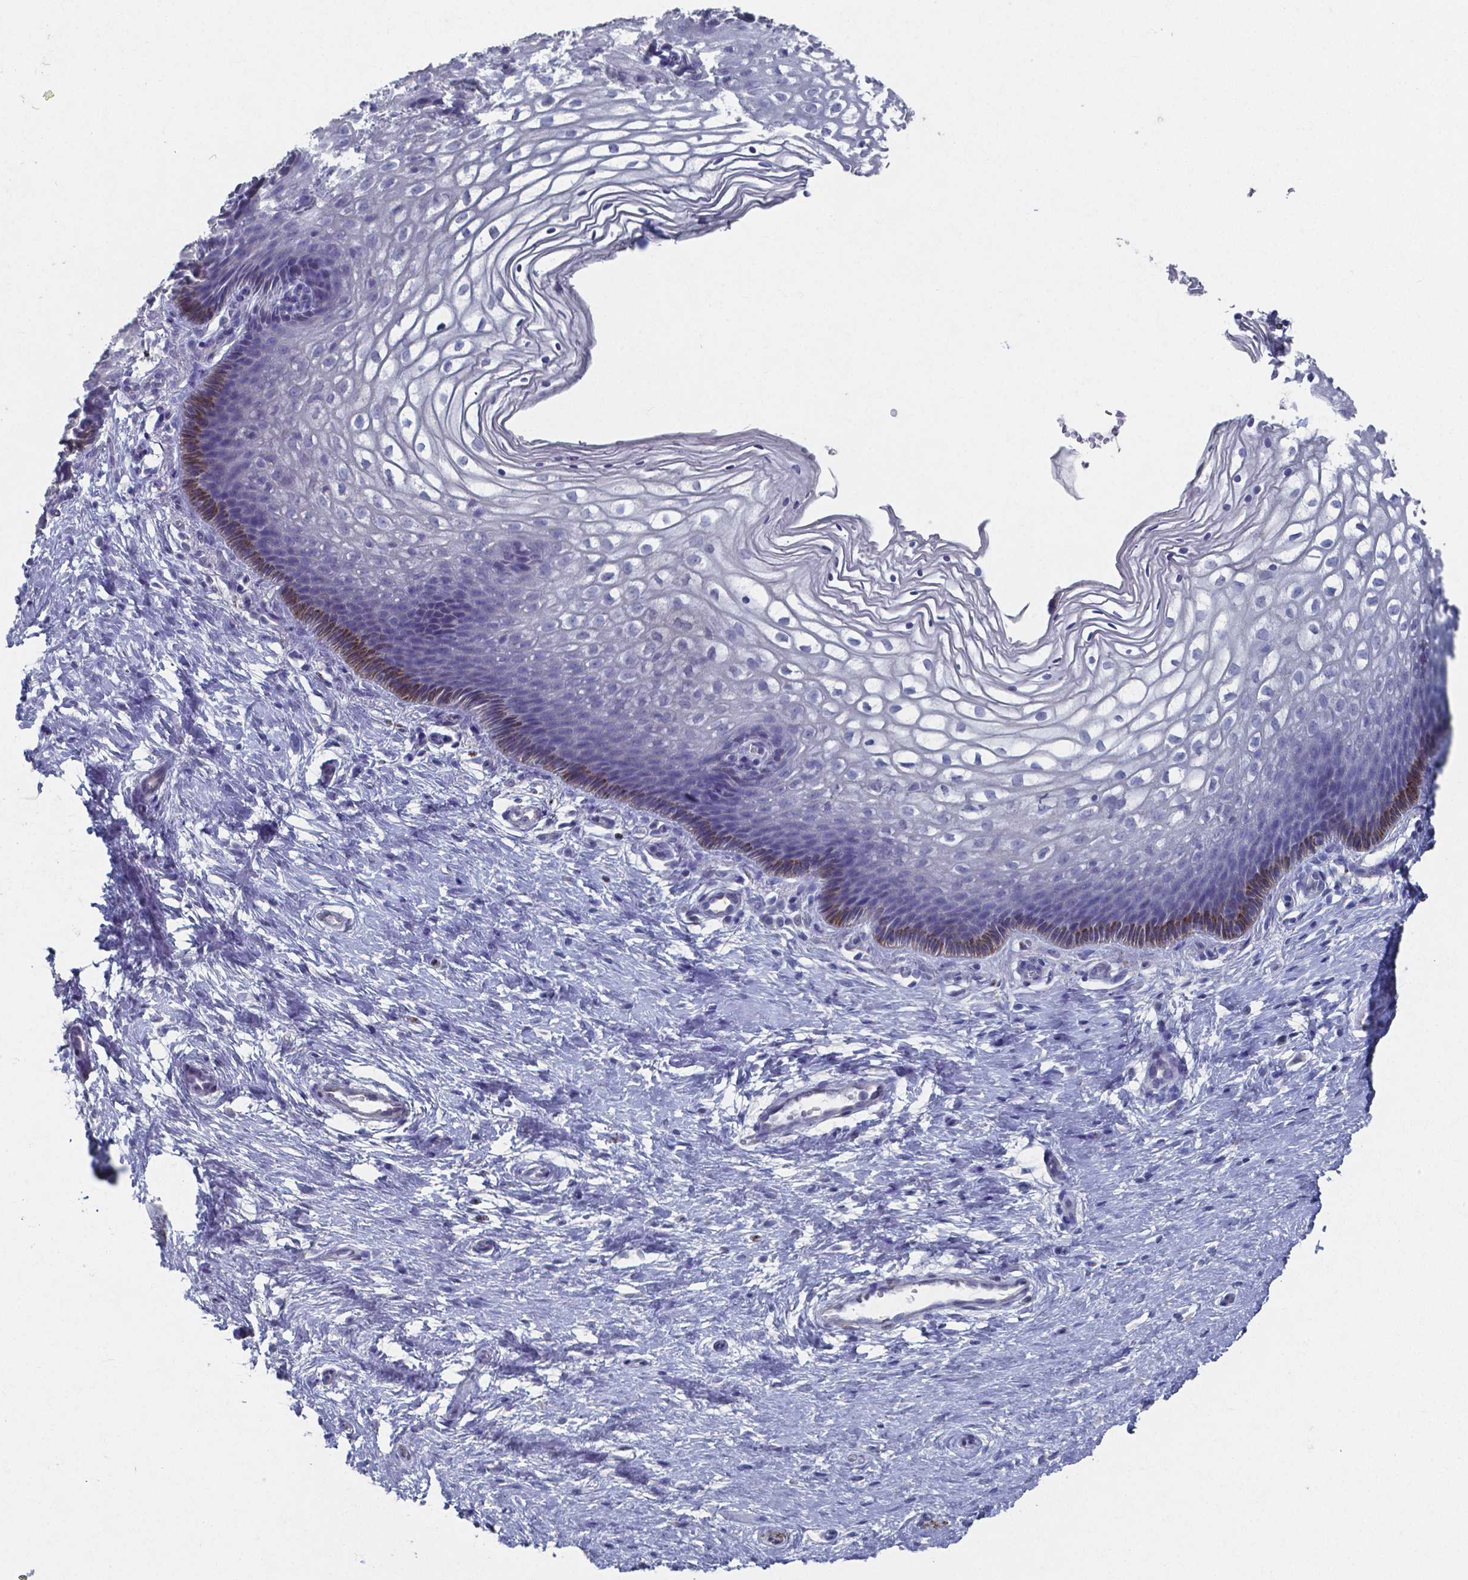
{"staining": {"intensity": "negative", "quantity": "none", "location": "none"}, "tissue": "cervix", "cell_type": "Glandular cells", "image_type": "normal", "snomed": [{"axis": "morphology", "description": "Normal tissue, NOS"}, {"axis": "topography", "description": "Cervix"}], "caption": "A high-resolution micrograph shows immunohistochemistry (IHC) staining of unremarkable cervix, which exhibits no significant staining in glandular cells.", "gene": "PLA2R1", "patient": {"sex": "female", "age": 34}}